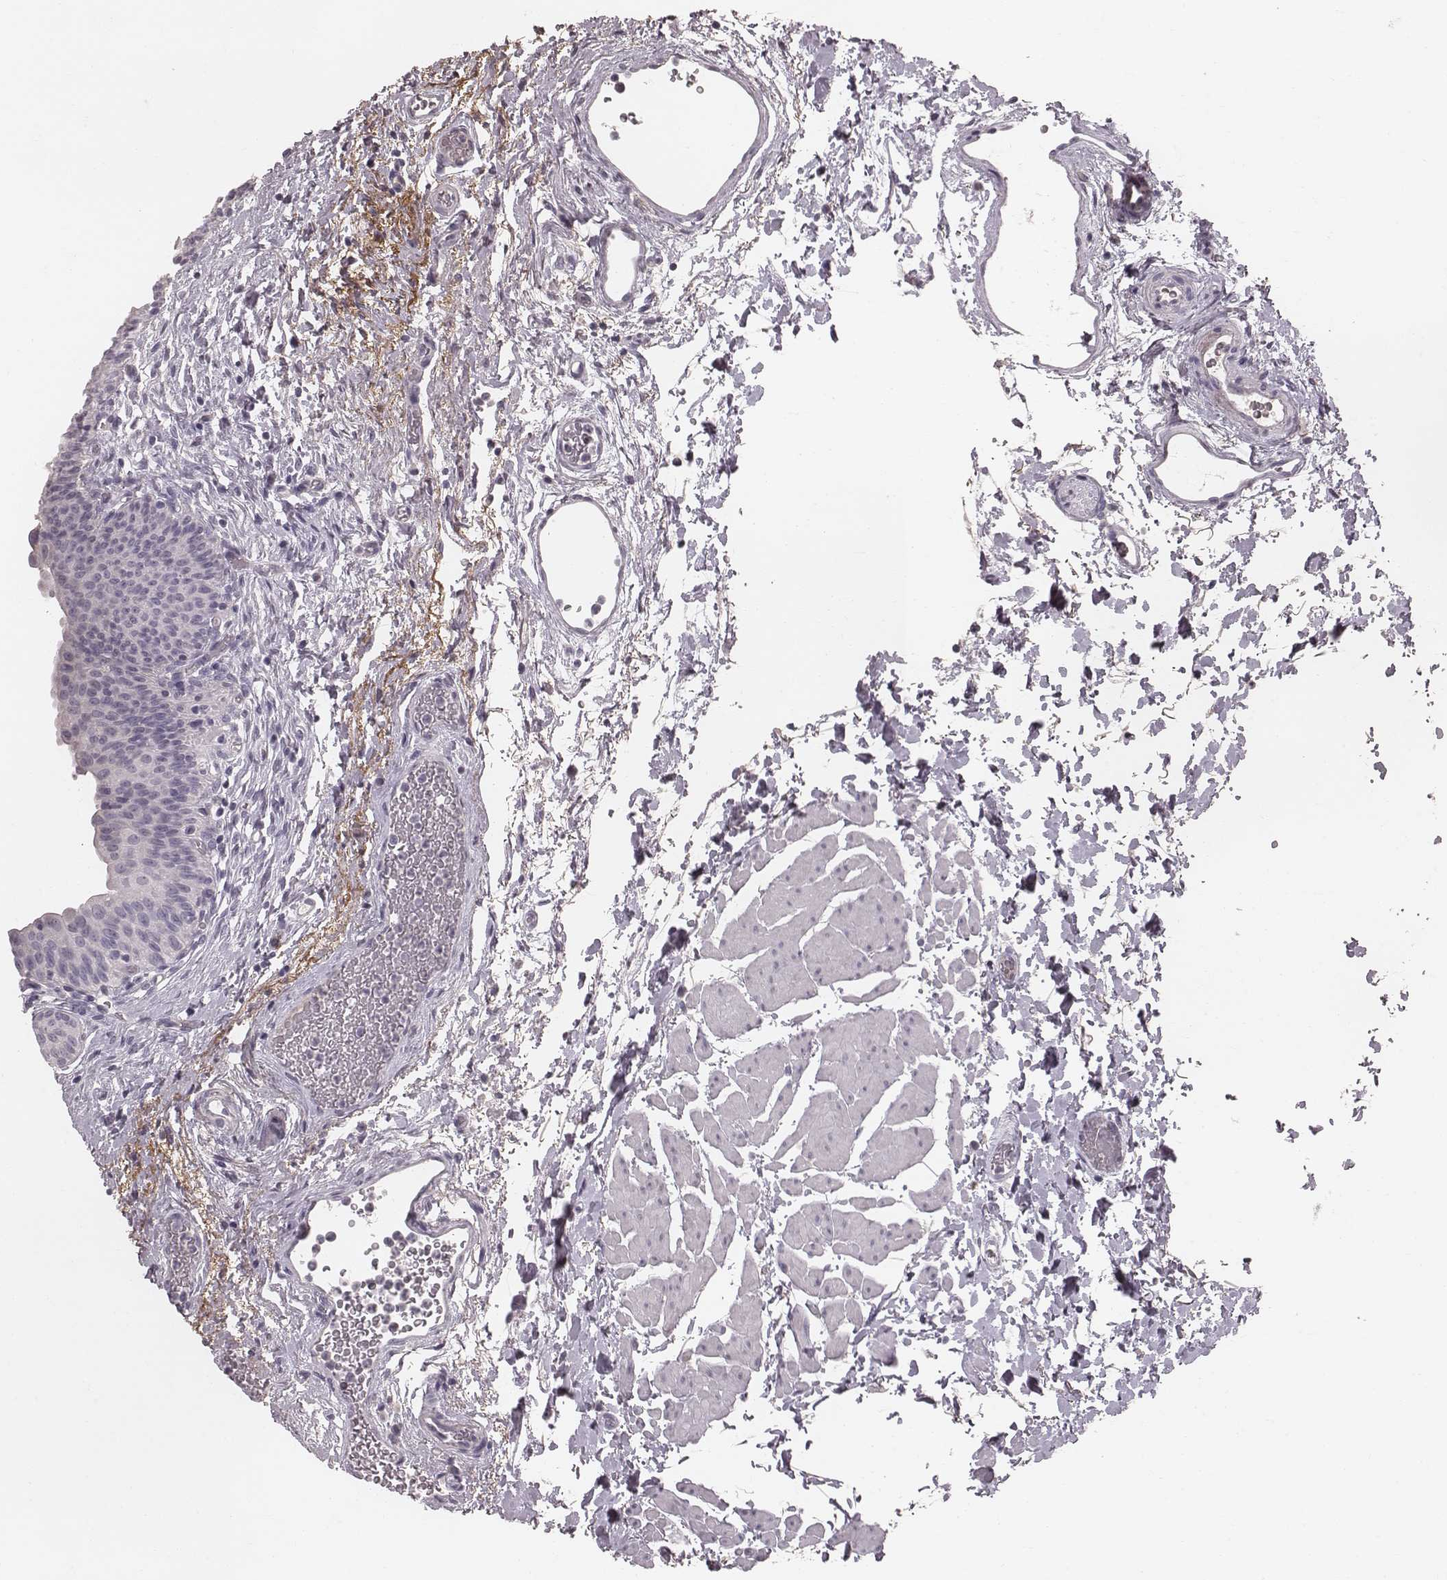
{"staining": {"intensity": "negative", "quantity": "none", "location": "none"}, "tissue": "urinary bladder", "cell_type": "Urothelial cells", "image_type": "normal", "snomed": [{"axis": "morphology", "description": "Normal tissue, NOS"}, {"axis": "topography", "description": "Urinary bladder"}], "caption": "Immunohistochemistry of normal human urinary bladder reveals no positivity in urothelial cells.", "gene": "CFTR", "patient": {"sex": "male", "age": 56}}